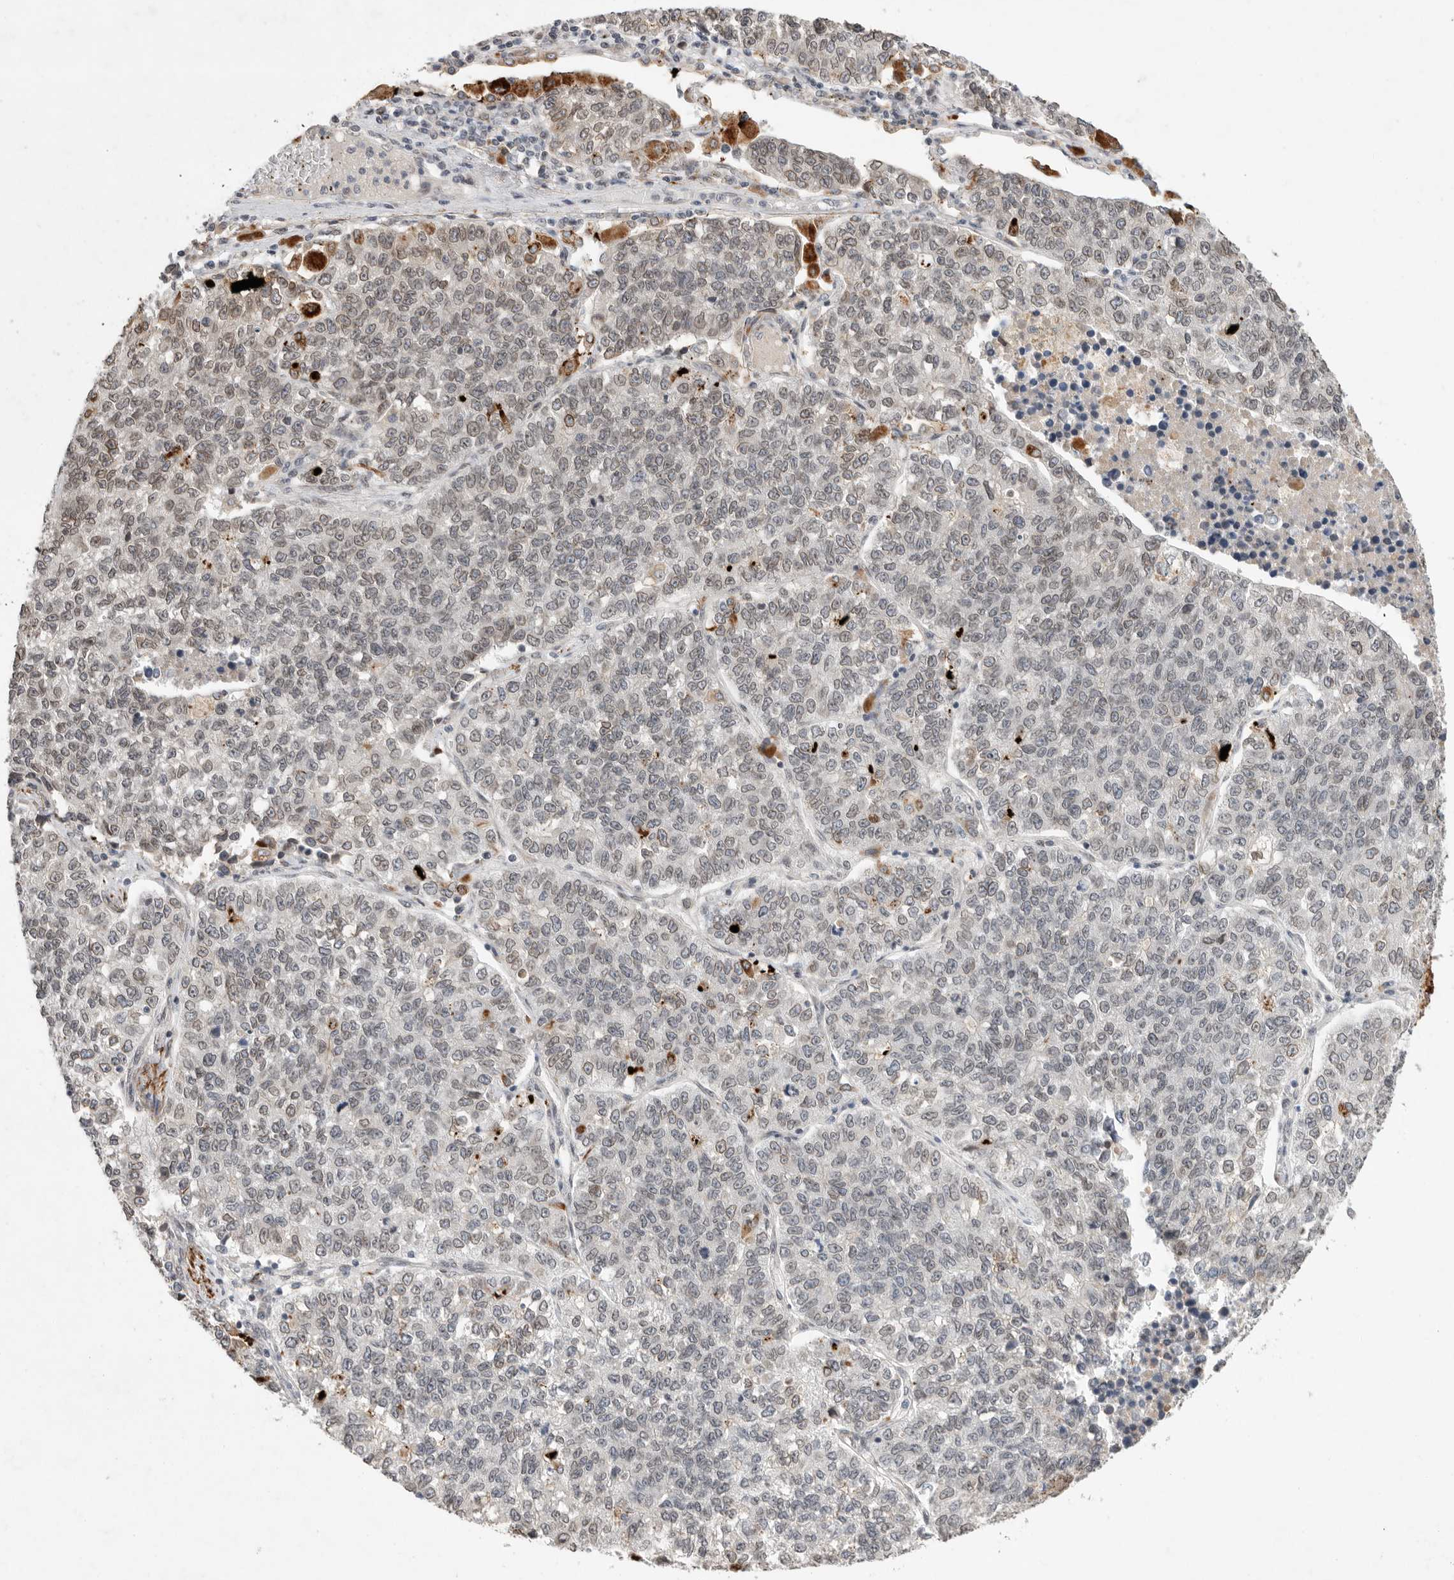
{"staining": {"intensity": "weak", "quantity": "<25%", "location": "nuclear"}, "tissue": "lung cancer", "cell_type": "Tumor cells", "image_type": "cancer", "snomed": [{"axis": "morphology", "description": "Adenocarcinoma, NOS"}, {"axis": "topography", "description": "Lung"}], "caption": "Protein analysis of adenocarcinoma (lung) demonstrates no significant expression in tumor cells.", "gene": "LEMD3", "patient": {"sex": "male", "age": 49}}